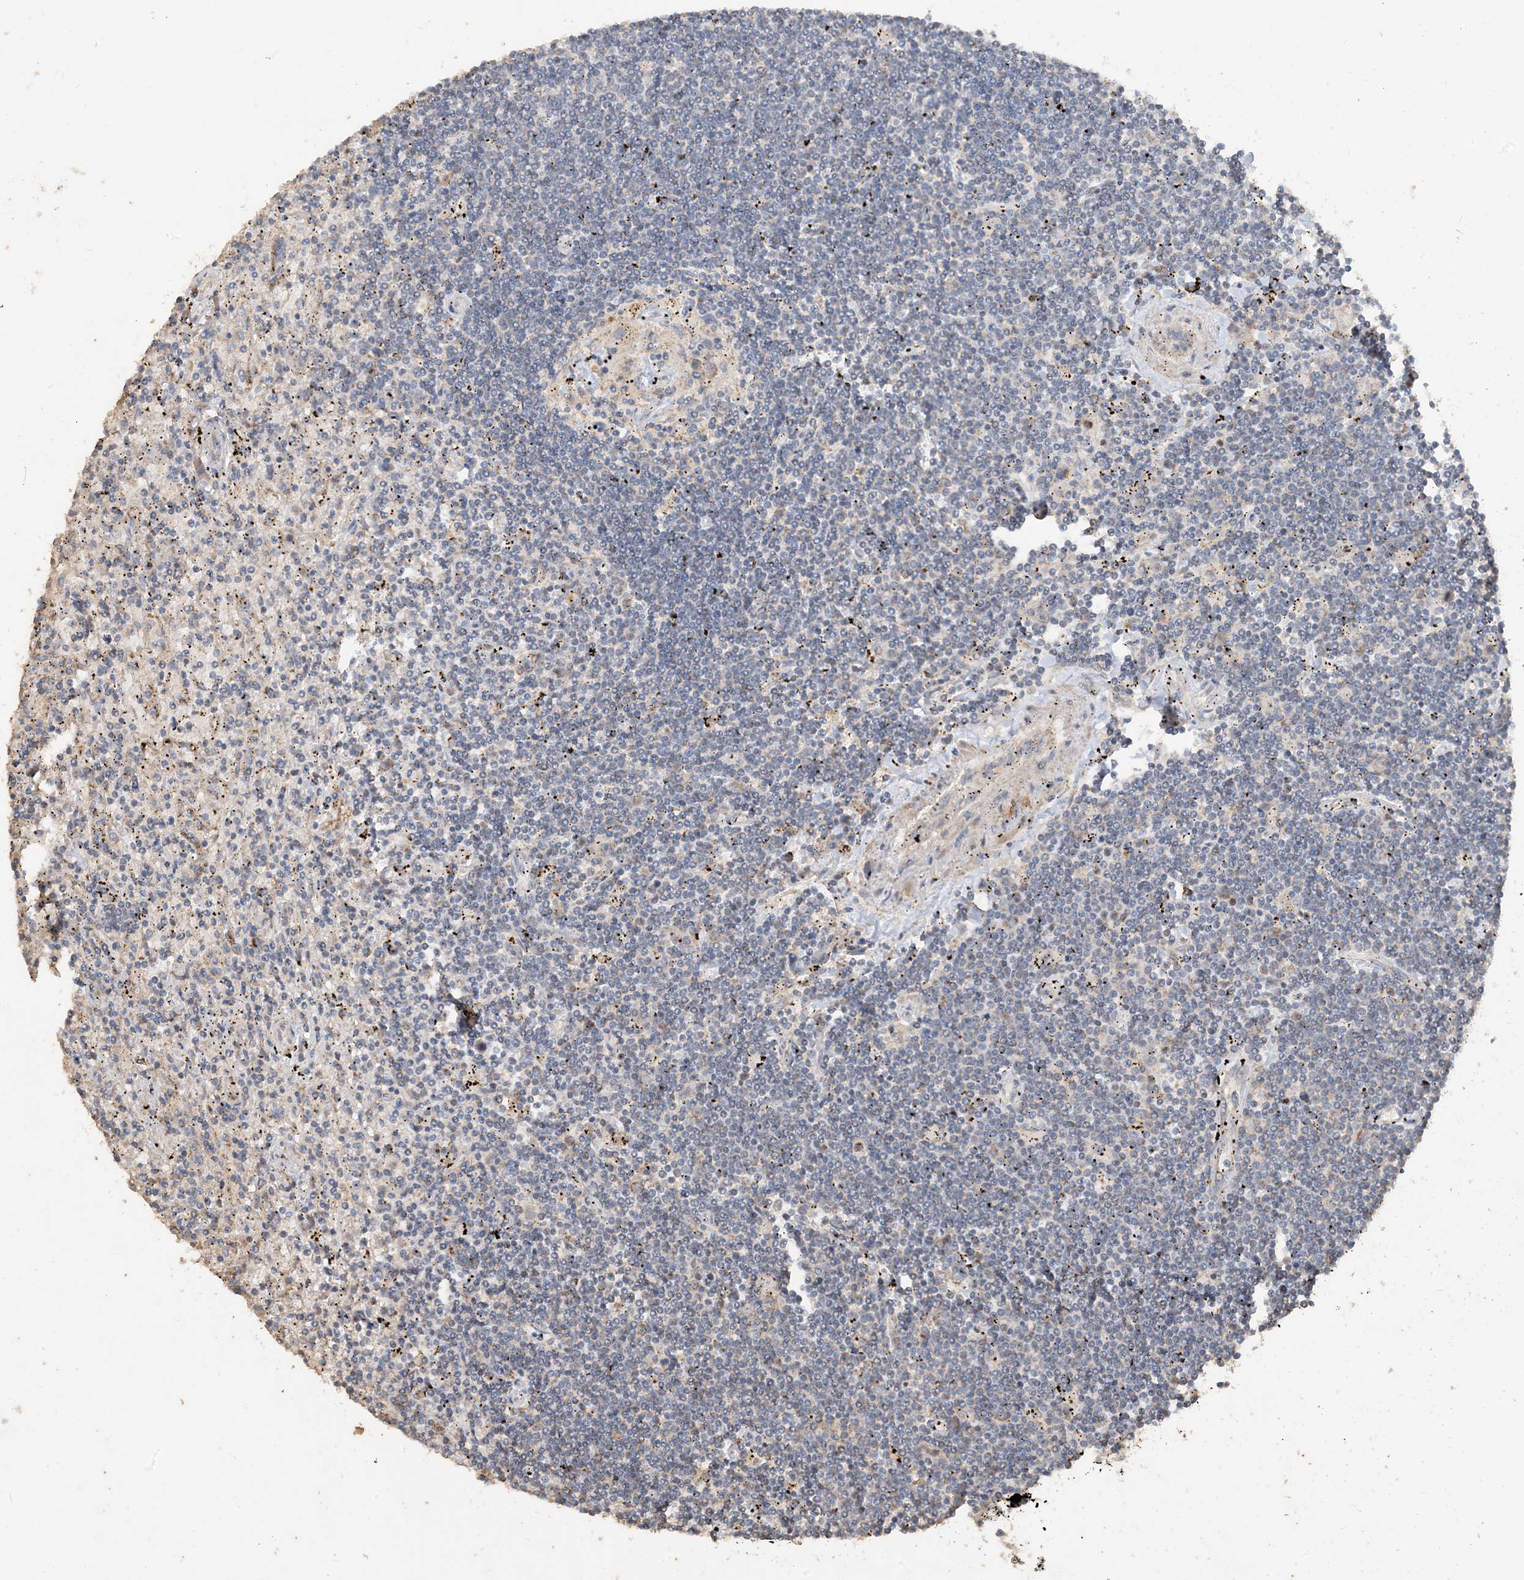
{"staining": {"intensity": "negative", "quantity": "none", "location": "none"}, "tissue": "lymphoma", "cell_type": "Tumor cells", "image_type": "cancer", "snomed": [{"axis": "morphology", "description": "Malignant lymphoma, non-Hodgkin's type, Low grade"}, {"axis": "topography", "description": "Spleen"}], "caption": "The IHC image has no significant positivity in tumor cells of malignant lymphoma, non-Hodgkin's type (low-grade) tissue. (Brightfield microscopy of DAB immunohistochemistry (IHC) at high magnification).", "gene": "SFMBT2", "patient": {"sex": "male", "age": 76}}